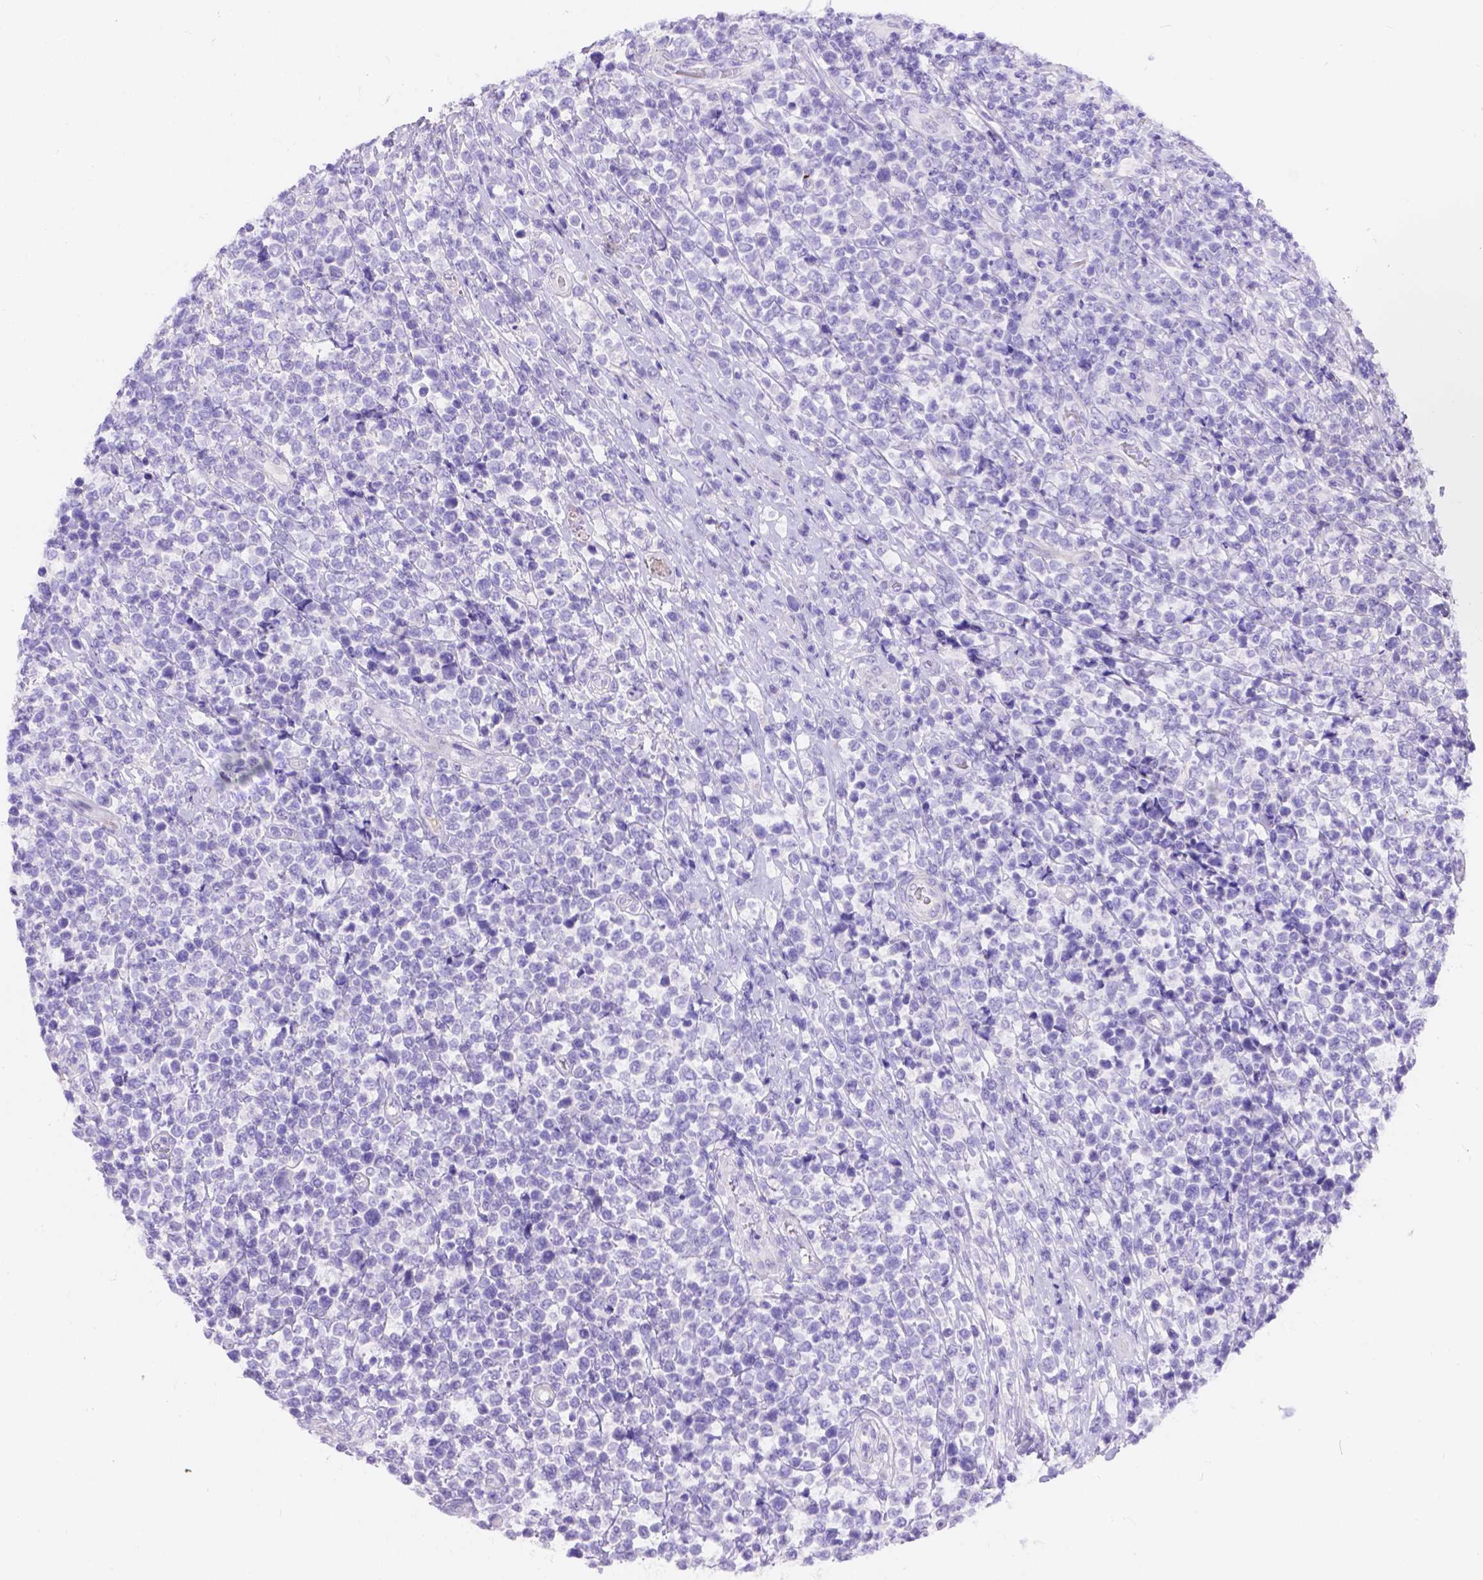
{"staining": {"intensity": "negative", "quantity": "none", "location": "none"}, "tissue": "lymphoma", "cell_type": "Tumor cells", "image_type": "cancer", "snomed": [{"axis": "morphology", "description": "Malignant lymphoma, non-Hodgkin's type, High grade"}, {"axis": "topography", "description": "Soft tissue"}], "caption": "Tumor cells show no significant protein expression in malignant lymphoma, non-Hodgkin's type (high-grade).", "gene": "KLHL10", "patient": {"sex": "female", "age": 56}}